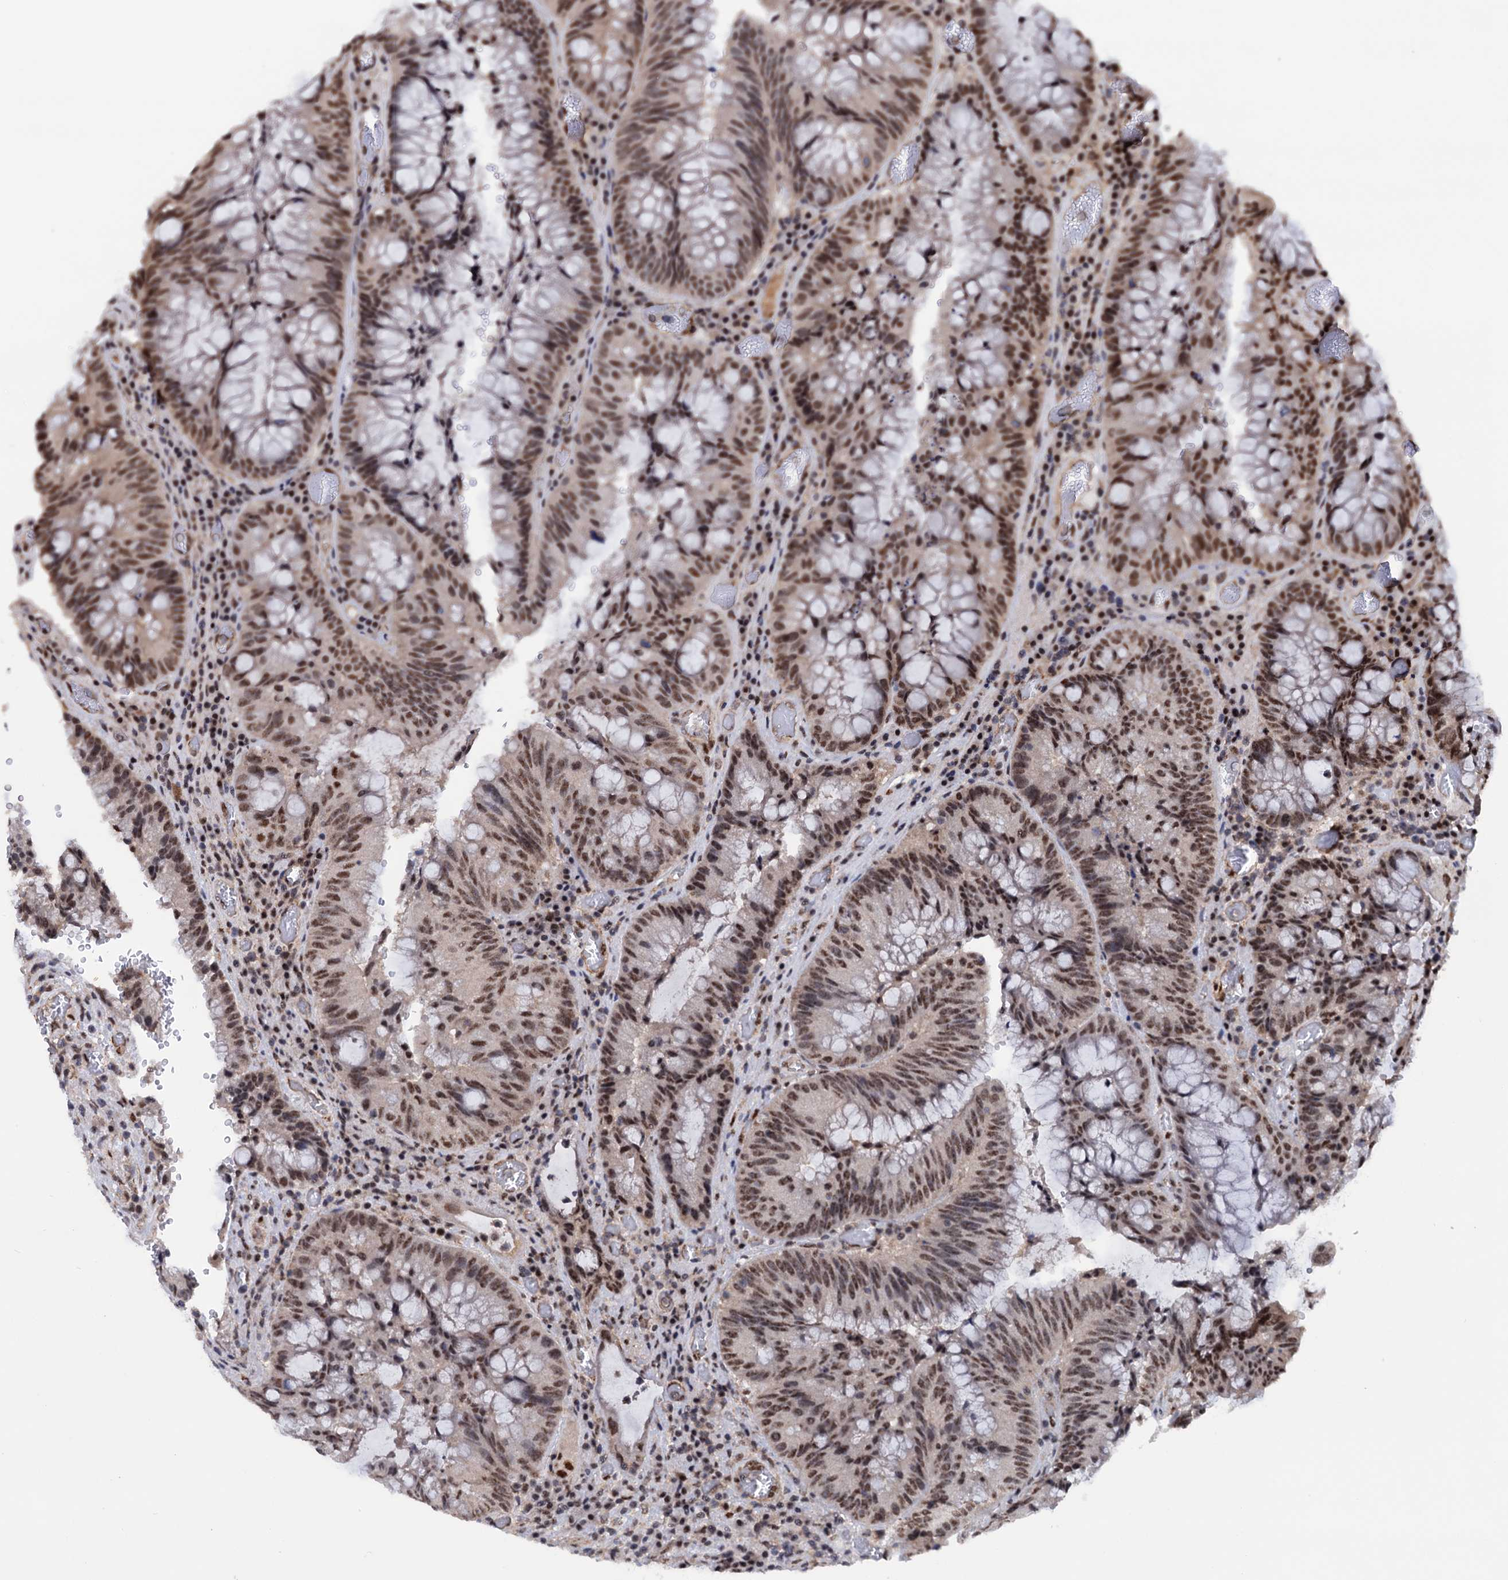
{"staining": {"intensity": "strong", "quantity": ">75%", "location": "nuclear"}, "tissue": "colorectal cancer", "cell_type": "Tumor cells", "image_type": "cancer", "snomed": [{"axis": "morphology", "description": "Adenocarcinoma, NOS"}, {"axis": "topography", "description": "Rectum"}], "caption": "Immunohistochemical staining of human colorectal cancer displays high levels of strong nuclear positivity in approximately >75% of tumor cells.", "gene": "TBC1D12", "patient": {"sex": "male", "age": 69}}